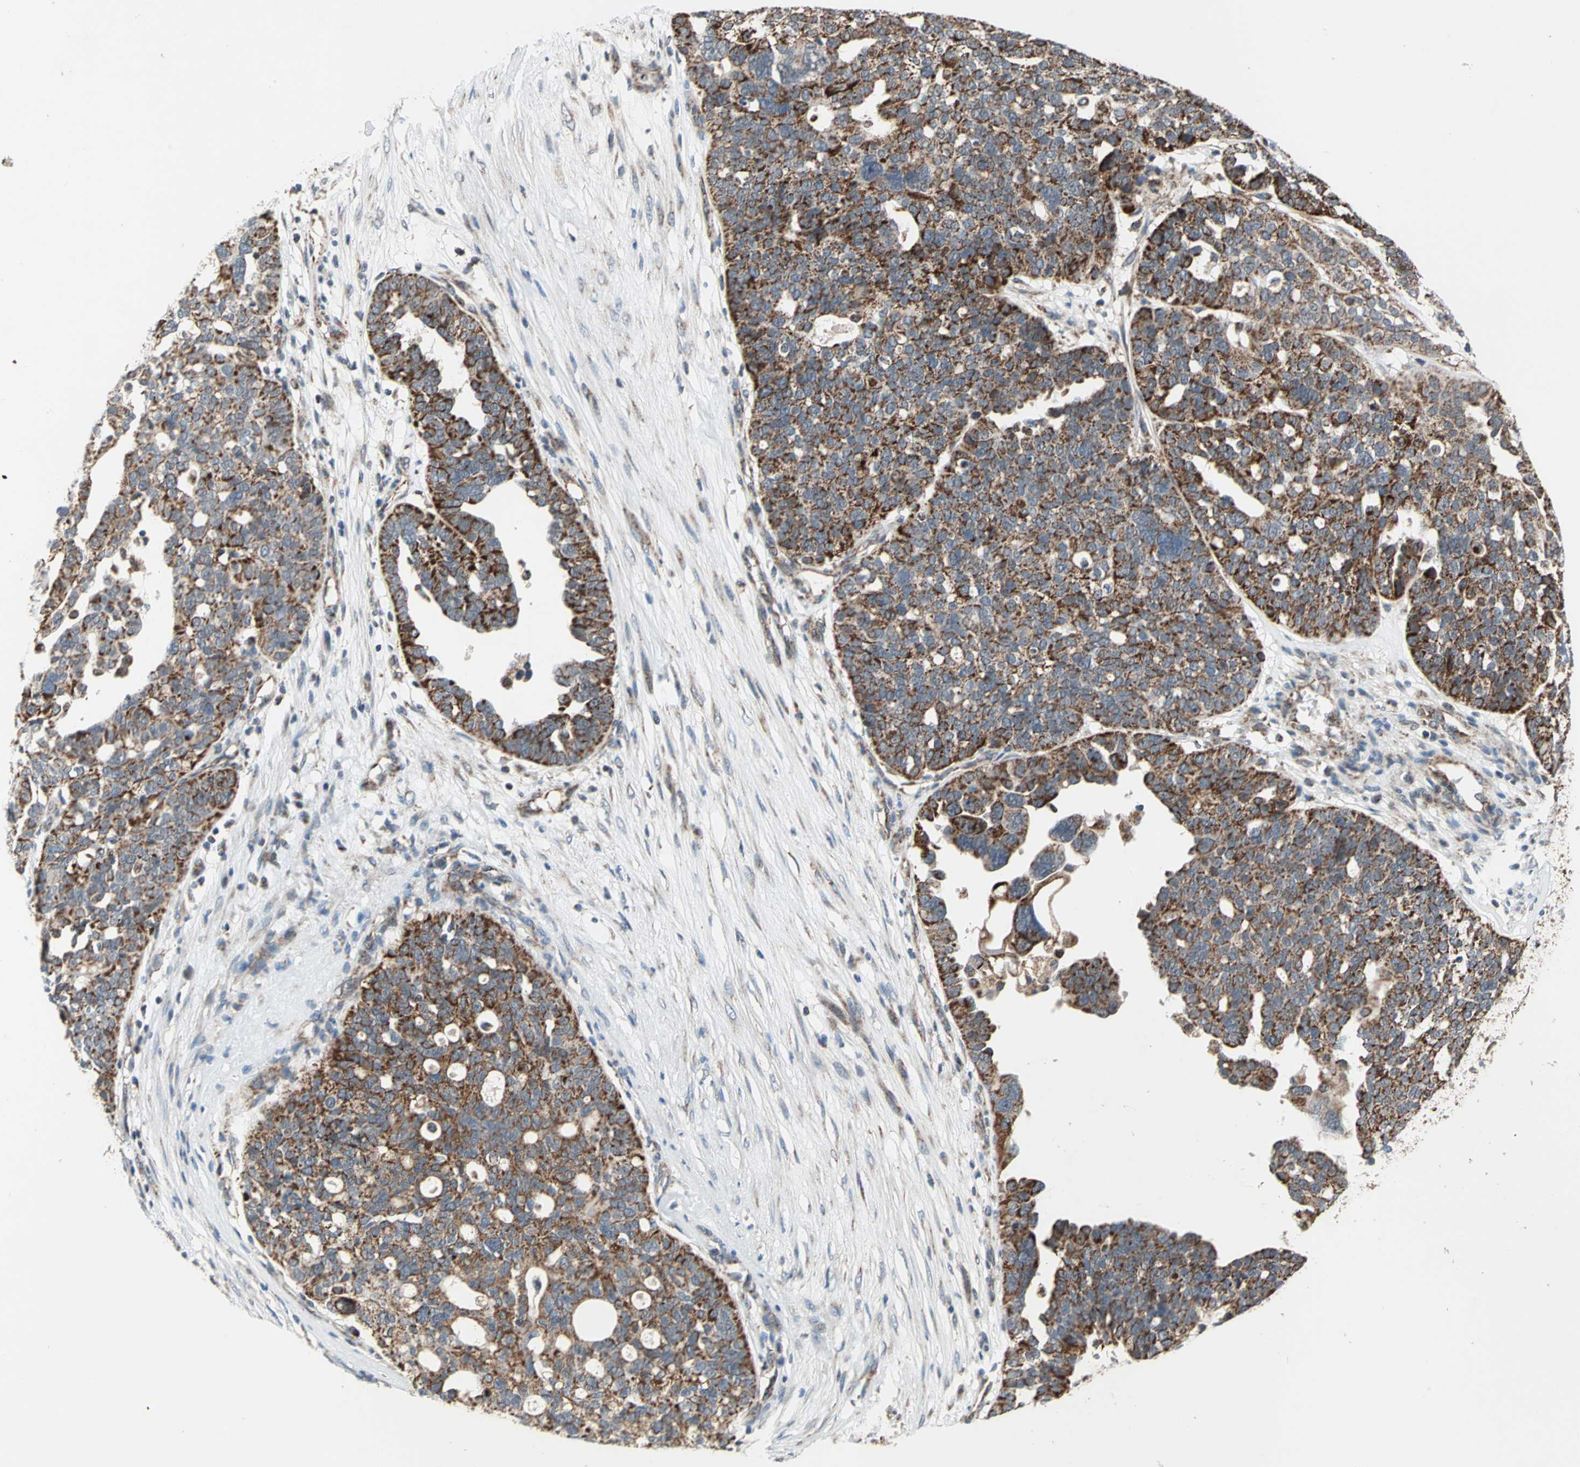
{"staining": {"intensity": "strong", "quantity": ">75%", "location": "cytoplasmic/membranous"}, "tissue": "ovarian cancer", "cell_type": "Tumor cells", "image_type": "cancer", "snomed": [{"axis": "morphology", "description": "Cystadenocarcinoma, serous, NOS"}, {"axis": "topography", "description": "Ovary"}], "caption": "DAB (3,3'-diaminobenzidine) immunohistochemical staining of serous cystadenocarcinoma (ovarian) exhibits strong cytoplasmic/membranous protein staining in approximately >75% of tumor cells.", "gene": "MRPS22", "patient": {"sex": "female", "age": 59}}